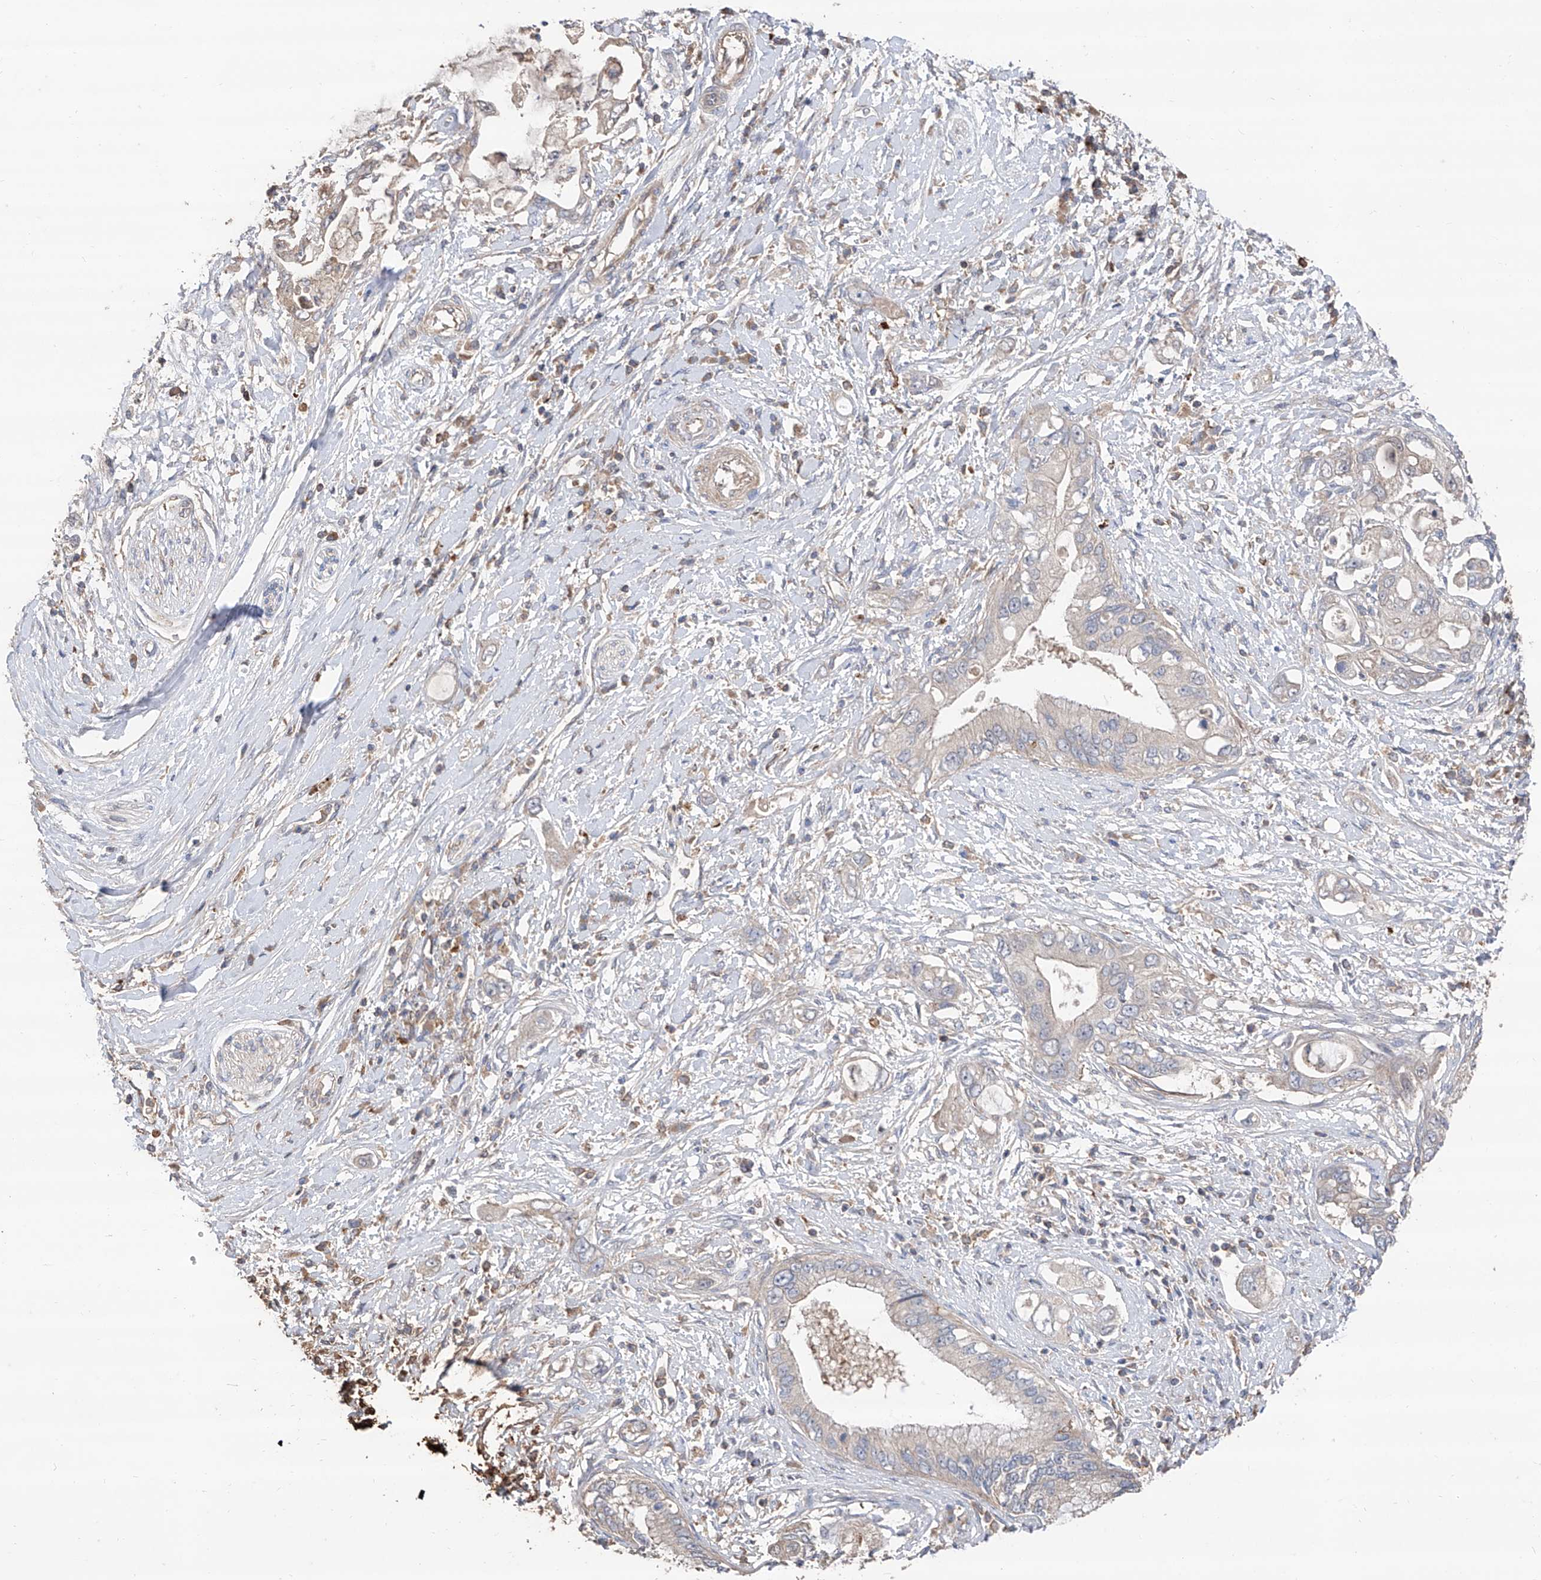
{"staining": {"intensity": "negative", "quantity": "none", "location": "none"}, "tissue": "pancreatic cancer", "cell_type": "Tumor cells", "image_type": "cancer", "snomed": [{"axis": "morphology", "description": "Inflammation, NOS"}, {"axis": "morphology", "description": "Adenocarcinoma, NOS"}, {"axis": "topography", "description": "Pancreas"}], "caption": "The image shows no significant staining in tumor cells of pancreatic cancer.", "gene": "EDN1", "patient": {"sex": "female", "age": 56}}